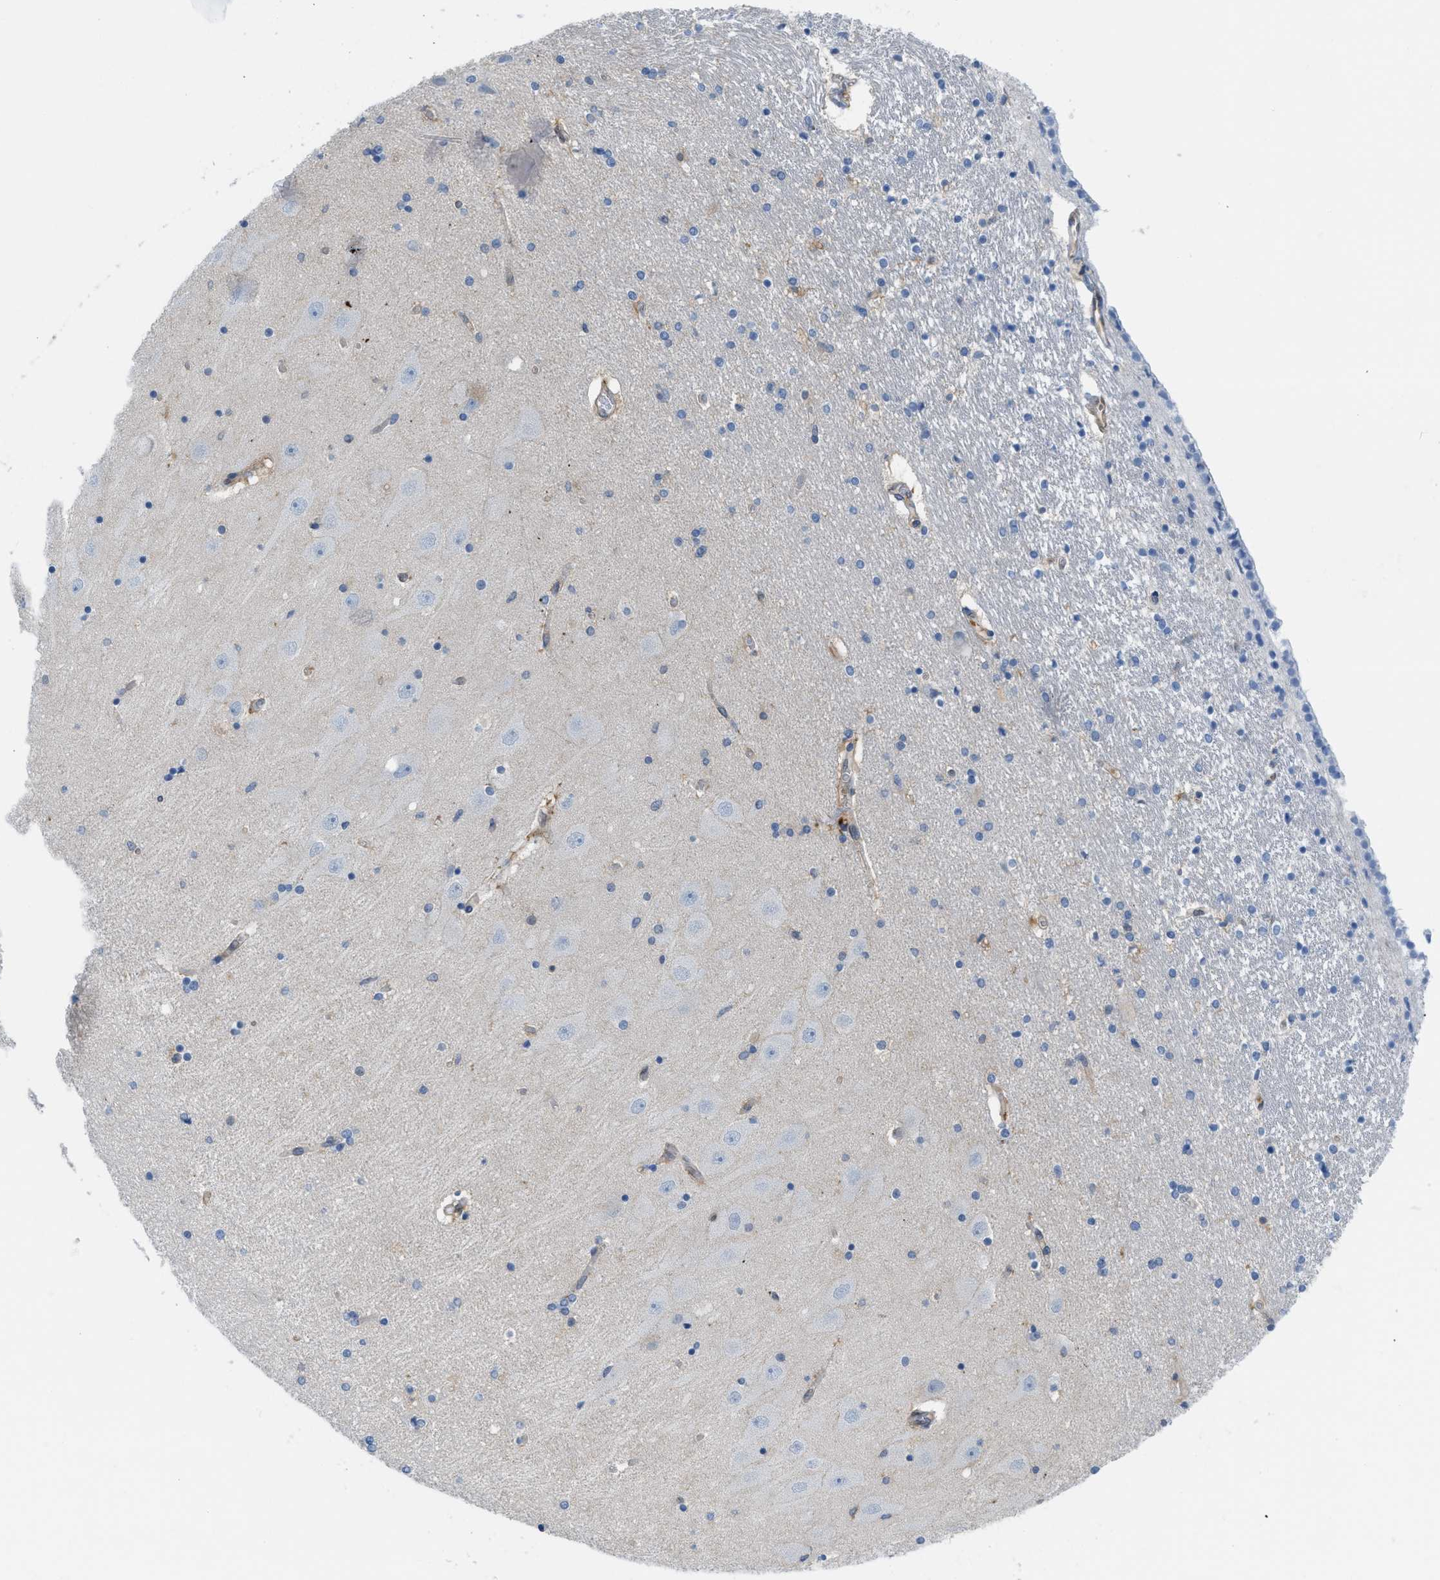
{"staining": {"intensity": "negative", "quantity": "none", "location": "none"}, "tissue": "hippocampus", "cell_type": "Glial cells", "image_type": "normal", "snomed": [{"axis": "morphology", "description": "Normal tissue, NOS"}, {"axis": "topography", "description": "Hippocampus"}], "caption": "IHC micrograph of normal human hippocampus stained for a protein (brown), which demonstrates no staining in glial cells. The staining is performed using DAB brown chromogen with nuclei counter-stained in using hematoxylin.", "gene": "CSTB", "patient": {"sex": "female", "age": 54}}